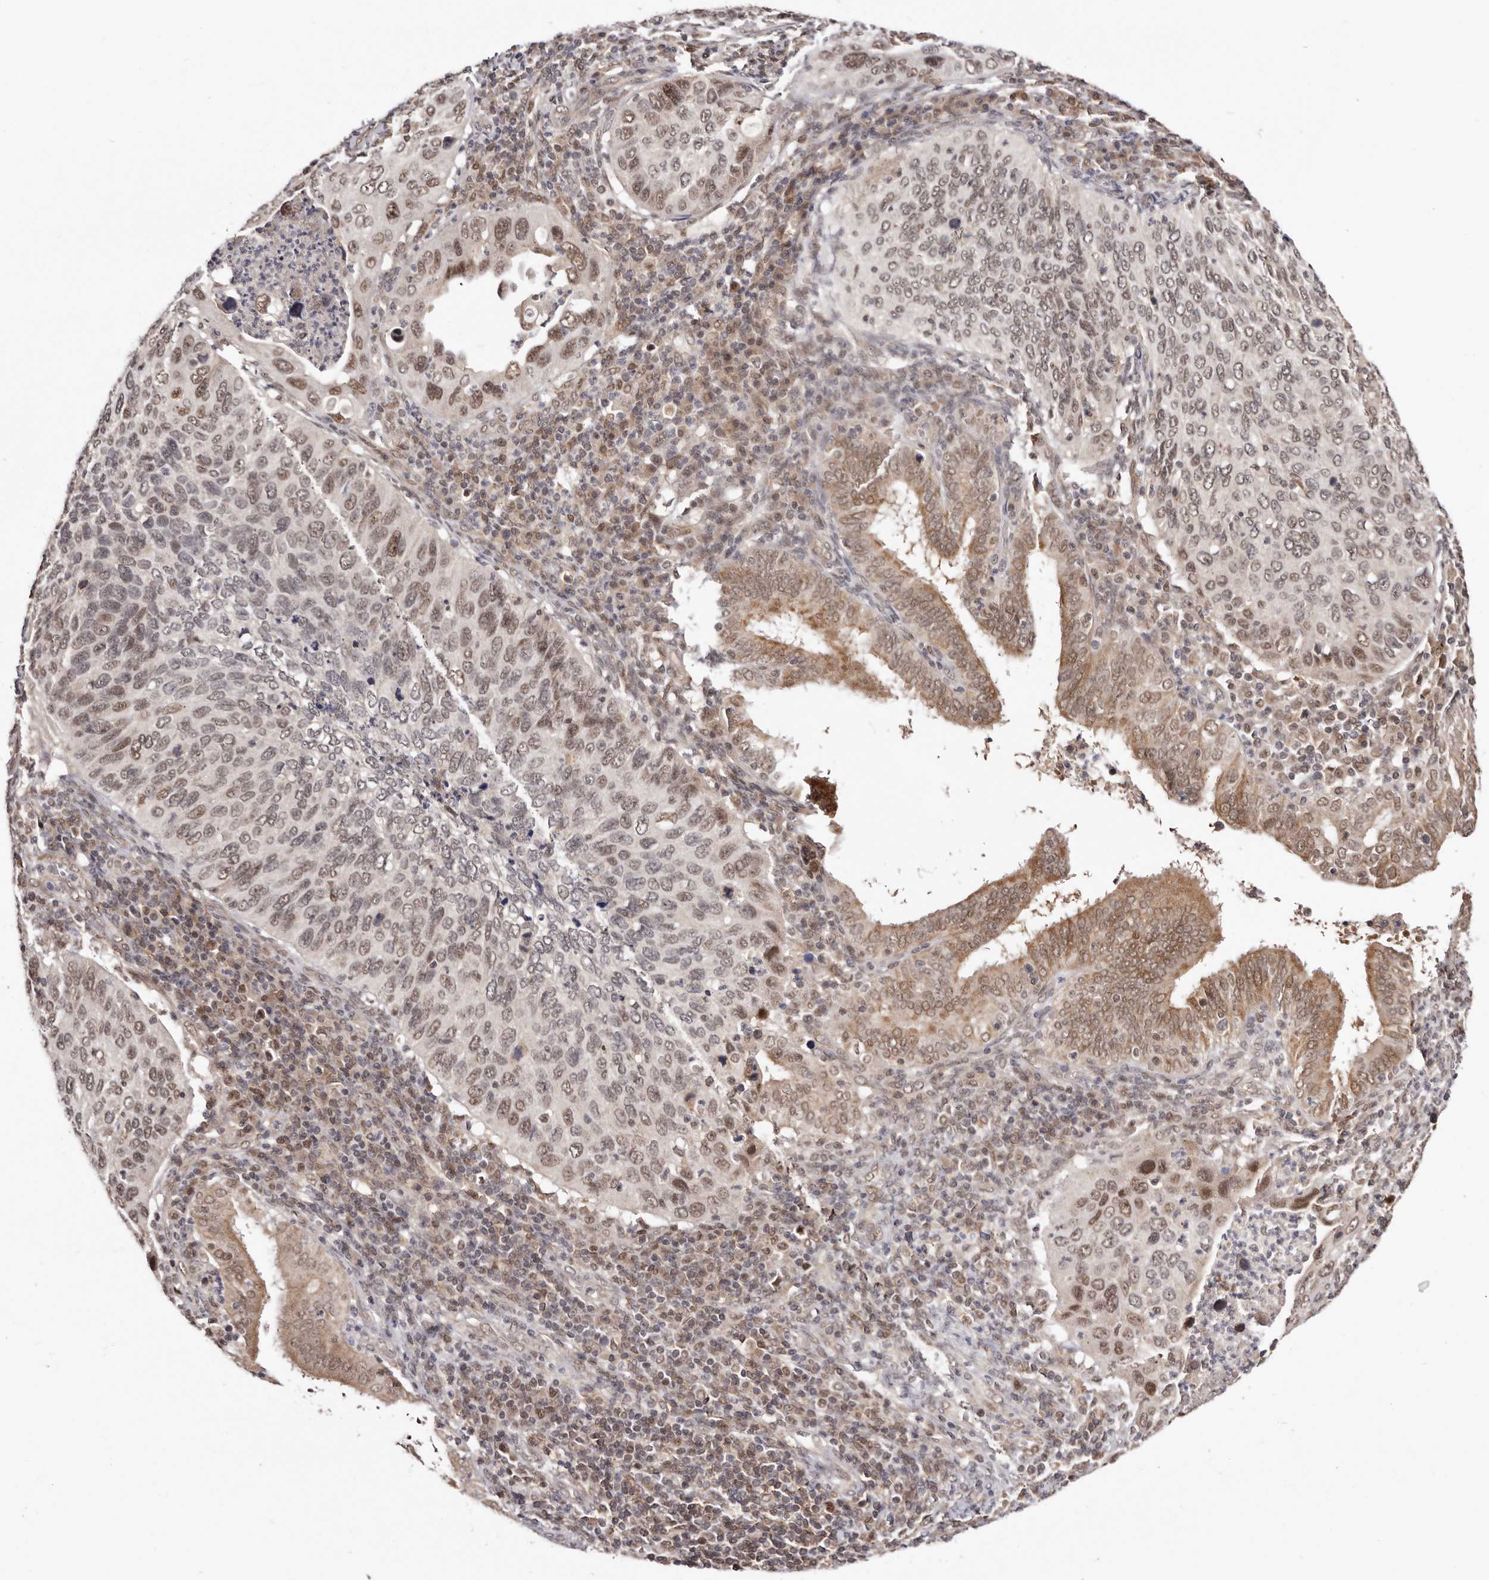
{"staining": {"intensity": "moderate", "quantity": "25%-75%", "location": "nuclear"}, "tissue": "cervical cancer", "cell_type": "Tumor cells", "image_type": "cancer", "snomed": [{"axis": "morphology", "description": "Squamous cell carcinoma, NOS"}, {"axis": "topography", "description": "Cervix"}], "caption": "Immunohistochemistry (IHC) of human cervical cancer reveals medium levels of moderate nuclear positivity in approximately 25%-75% of tumor cells.", "gene": "MED8", "patient": {"sex": "female", "age": 38}}